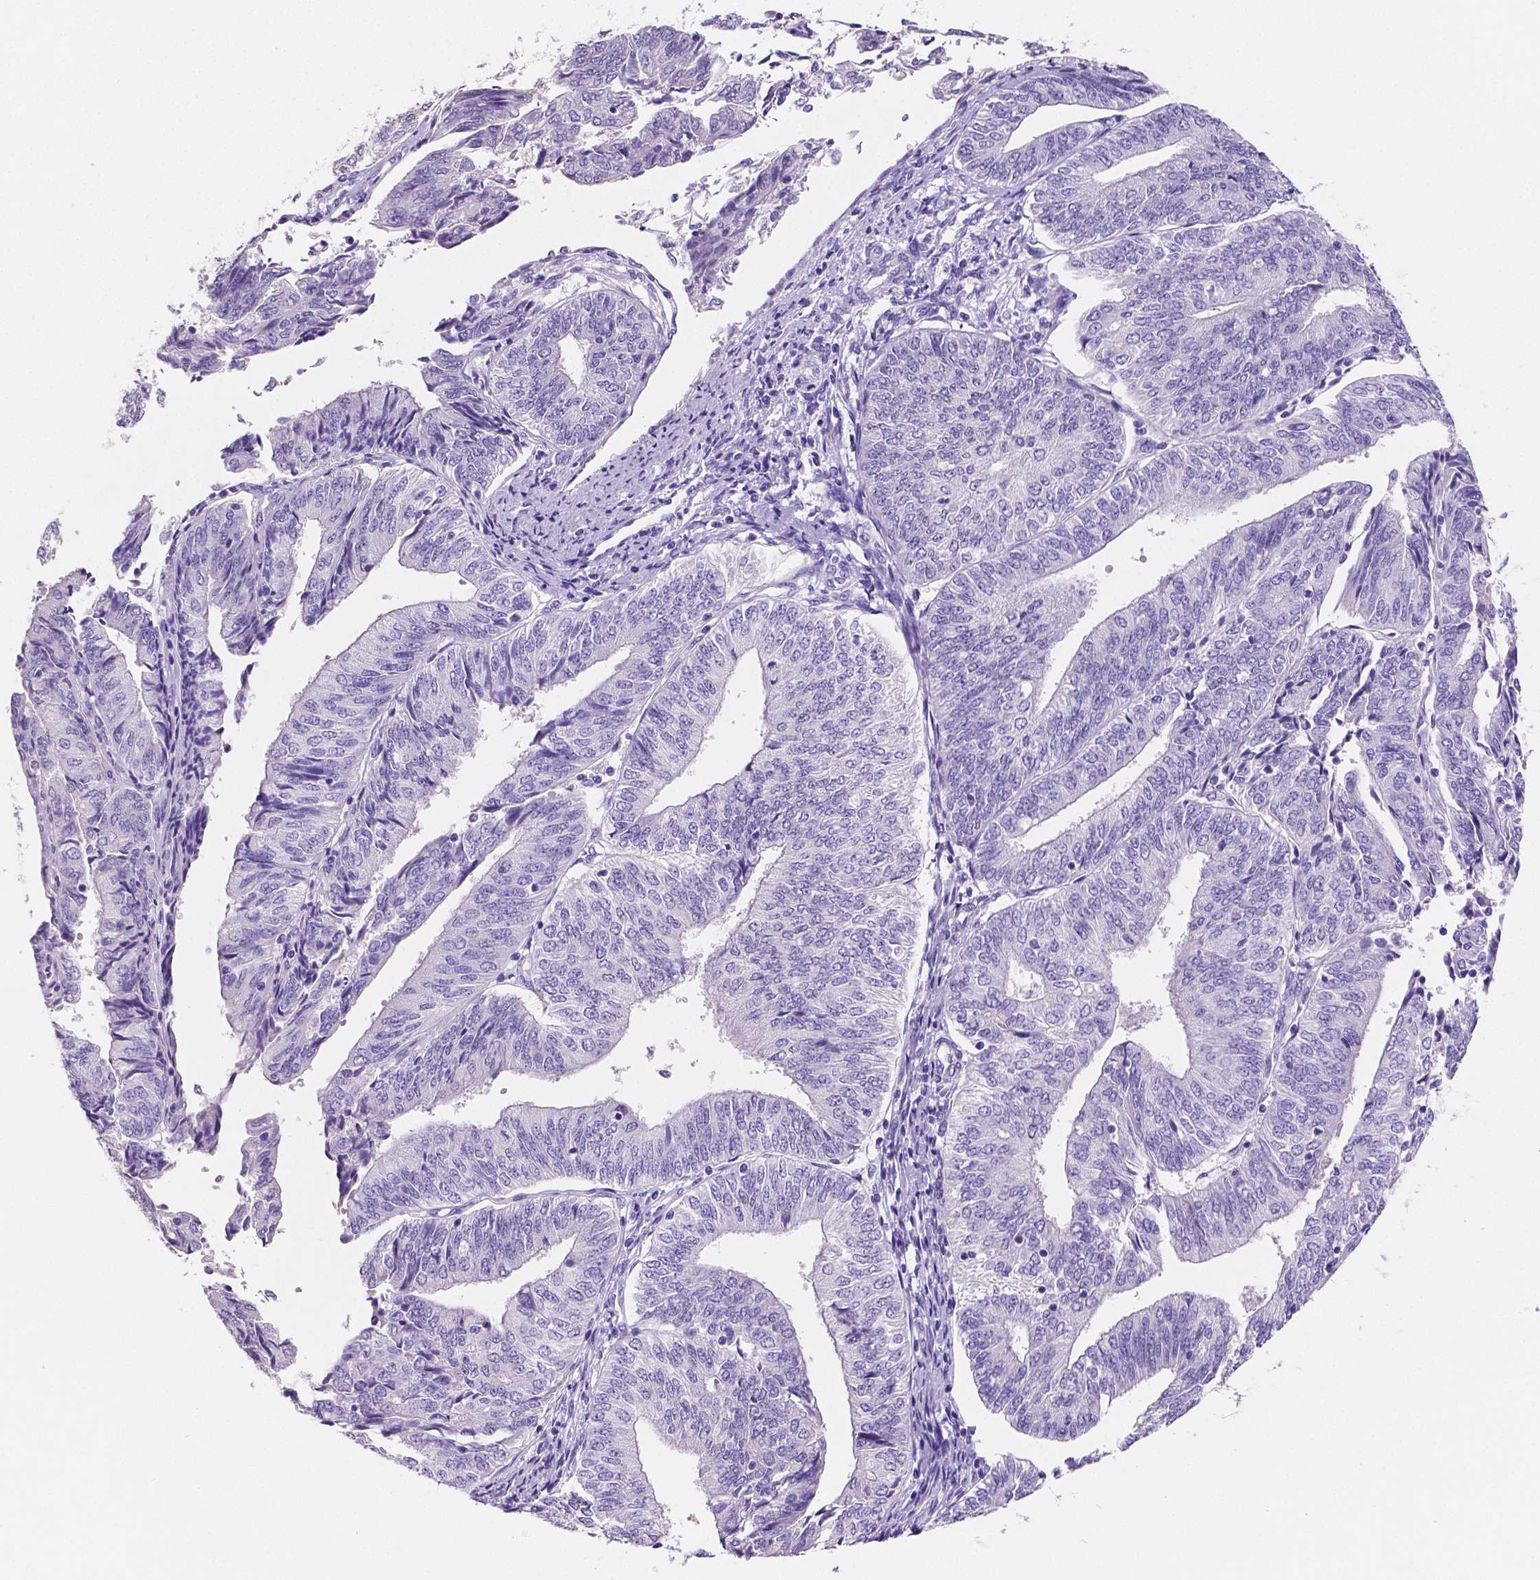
{"staining": {"intensity": "negative", "quantity": "none", "location": "none"}, "tissue": "endometrial cancer", "cell_type": "Tumor cells", "image_type": "cancer", "snomed": [{"axis": "morphology", "description": "Adenocarcinoma, NOS"}, {"axis": "topography", "description": "Endometrium"}], "caption": "A photomicrograph of human endometrial cancer is negative for staining in tumor cells.", "gene": "SATB2", "patient": {"sex": "female", "age": 58}}